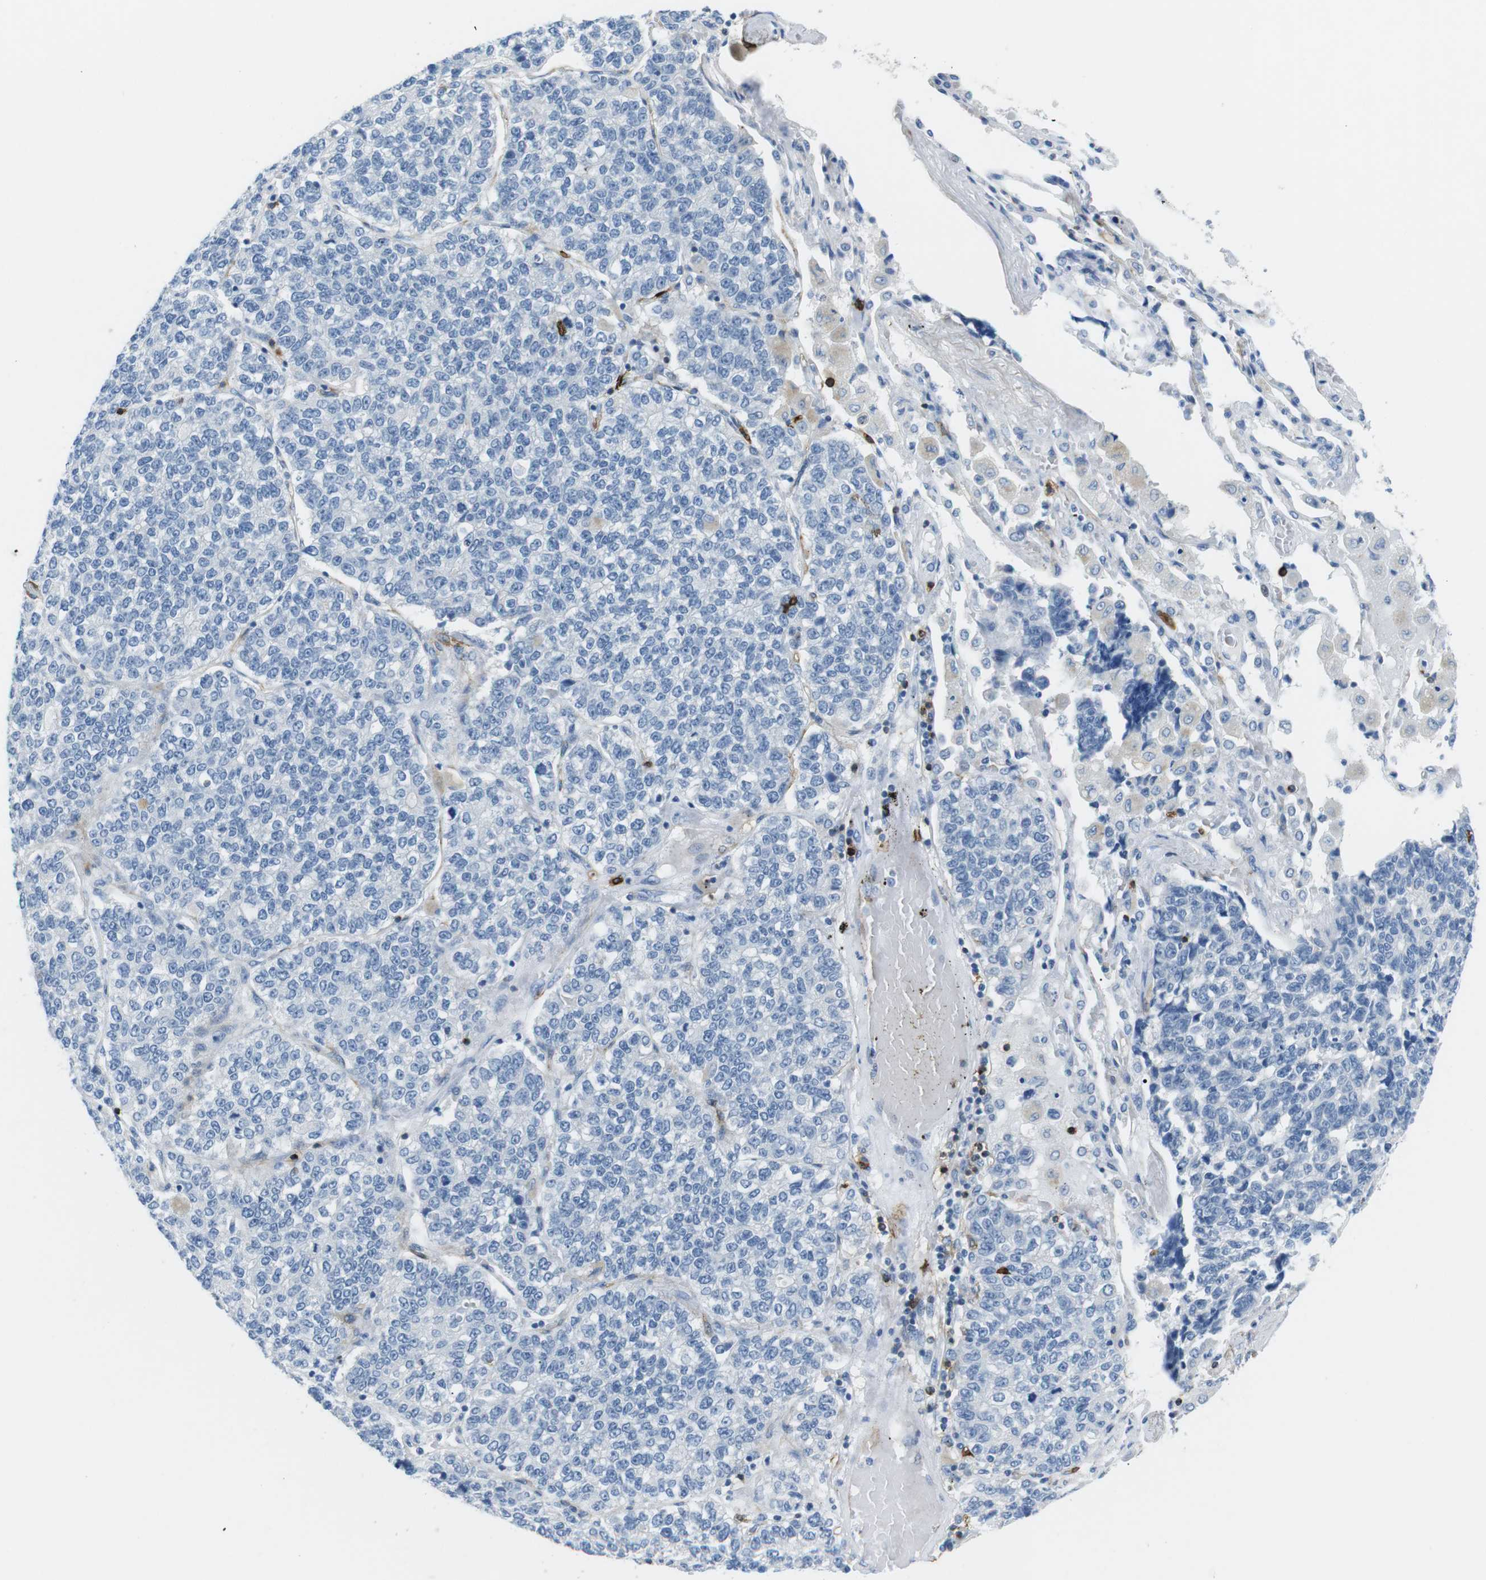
{"staining": {"intensity": "negative", "quantity": "none", "location": "none"}, "tissue": "lung cancer", "cell_type": "Tumor cells", "image_type": "cancer", "snomed": [{"axis": "morphology", "description": "Adenocarcinoma, NOS"}, {"axis": "topography", "description": "Lung"}], "caption": "Immunohistochemistry (IHC) micrograph of lung cancer (adenocarcinoma) stained for a protein (brown), which shows no positivity in tumor cells.", "gene": "TNFRSF4", "patient": {"sex": "male", "age": 49}}